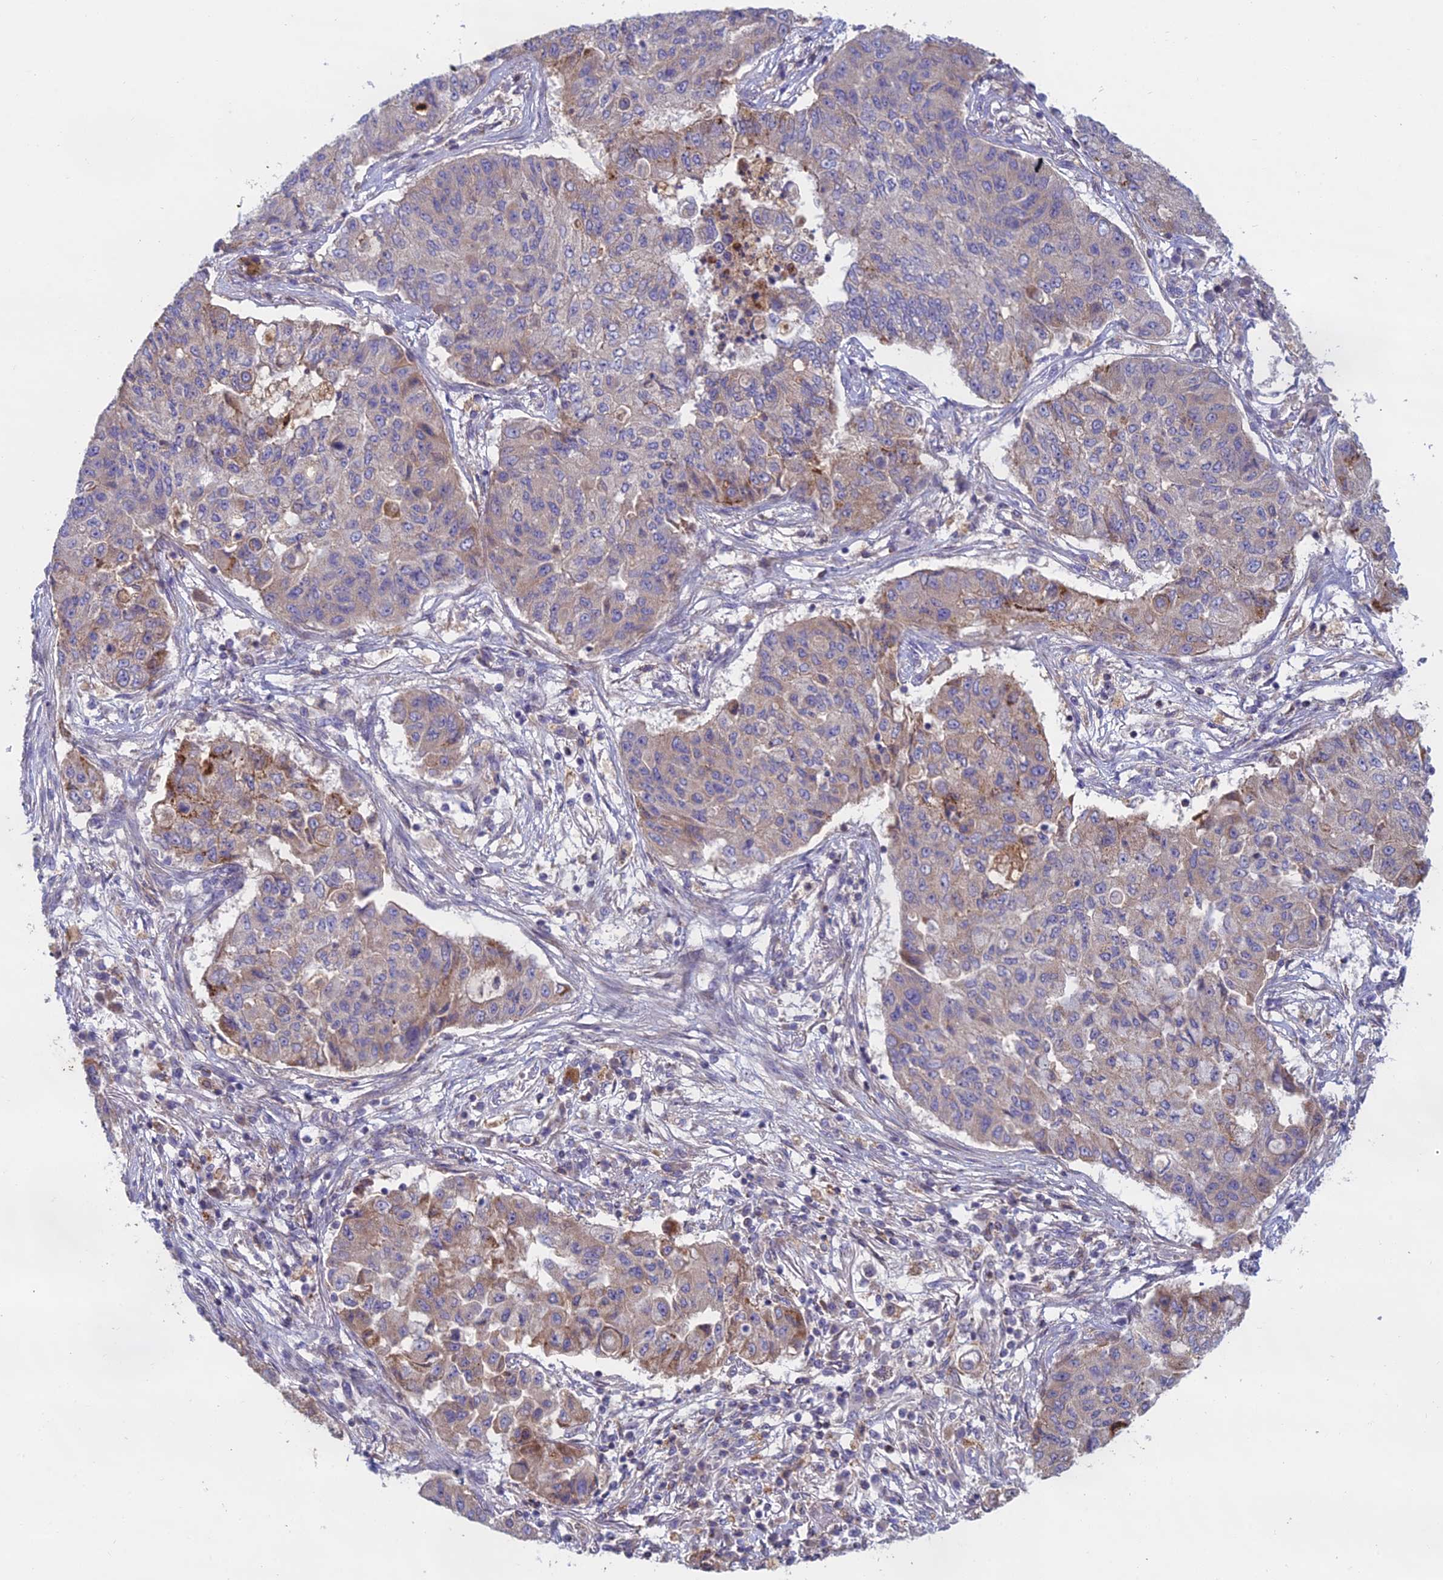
{"staining": {"intensity": "weak", "quantity": "<25%", "location": "cytoplasmic/membranous"}, "tissue": "lung cancer", "cell_type": "Tumor cells", "image_type": "cancer", "snomed": [{"axis": "morphology", "description": "Squamous cell carcinoma, NOS"}, {"axis": "topography", "description": "Lung"}], "caption": "Protein analysis of lung cancer (squamous cell carcinoma) exhibits no significant staining in tumor cells.", "gene": "IFTAP", "patient": {"sex": "male", "age": 74}}